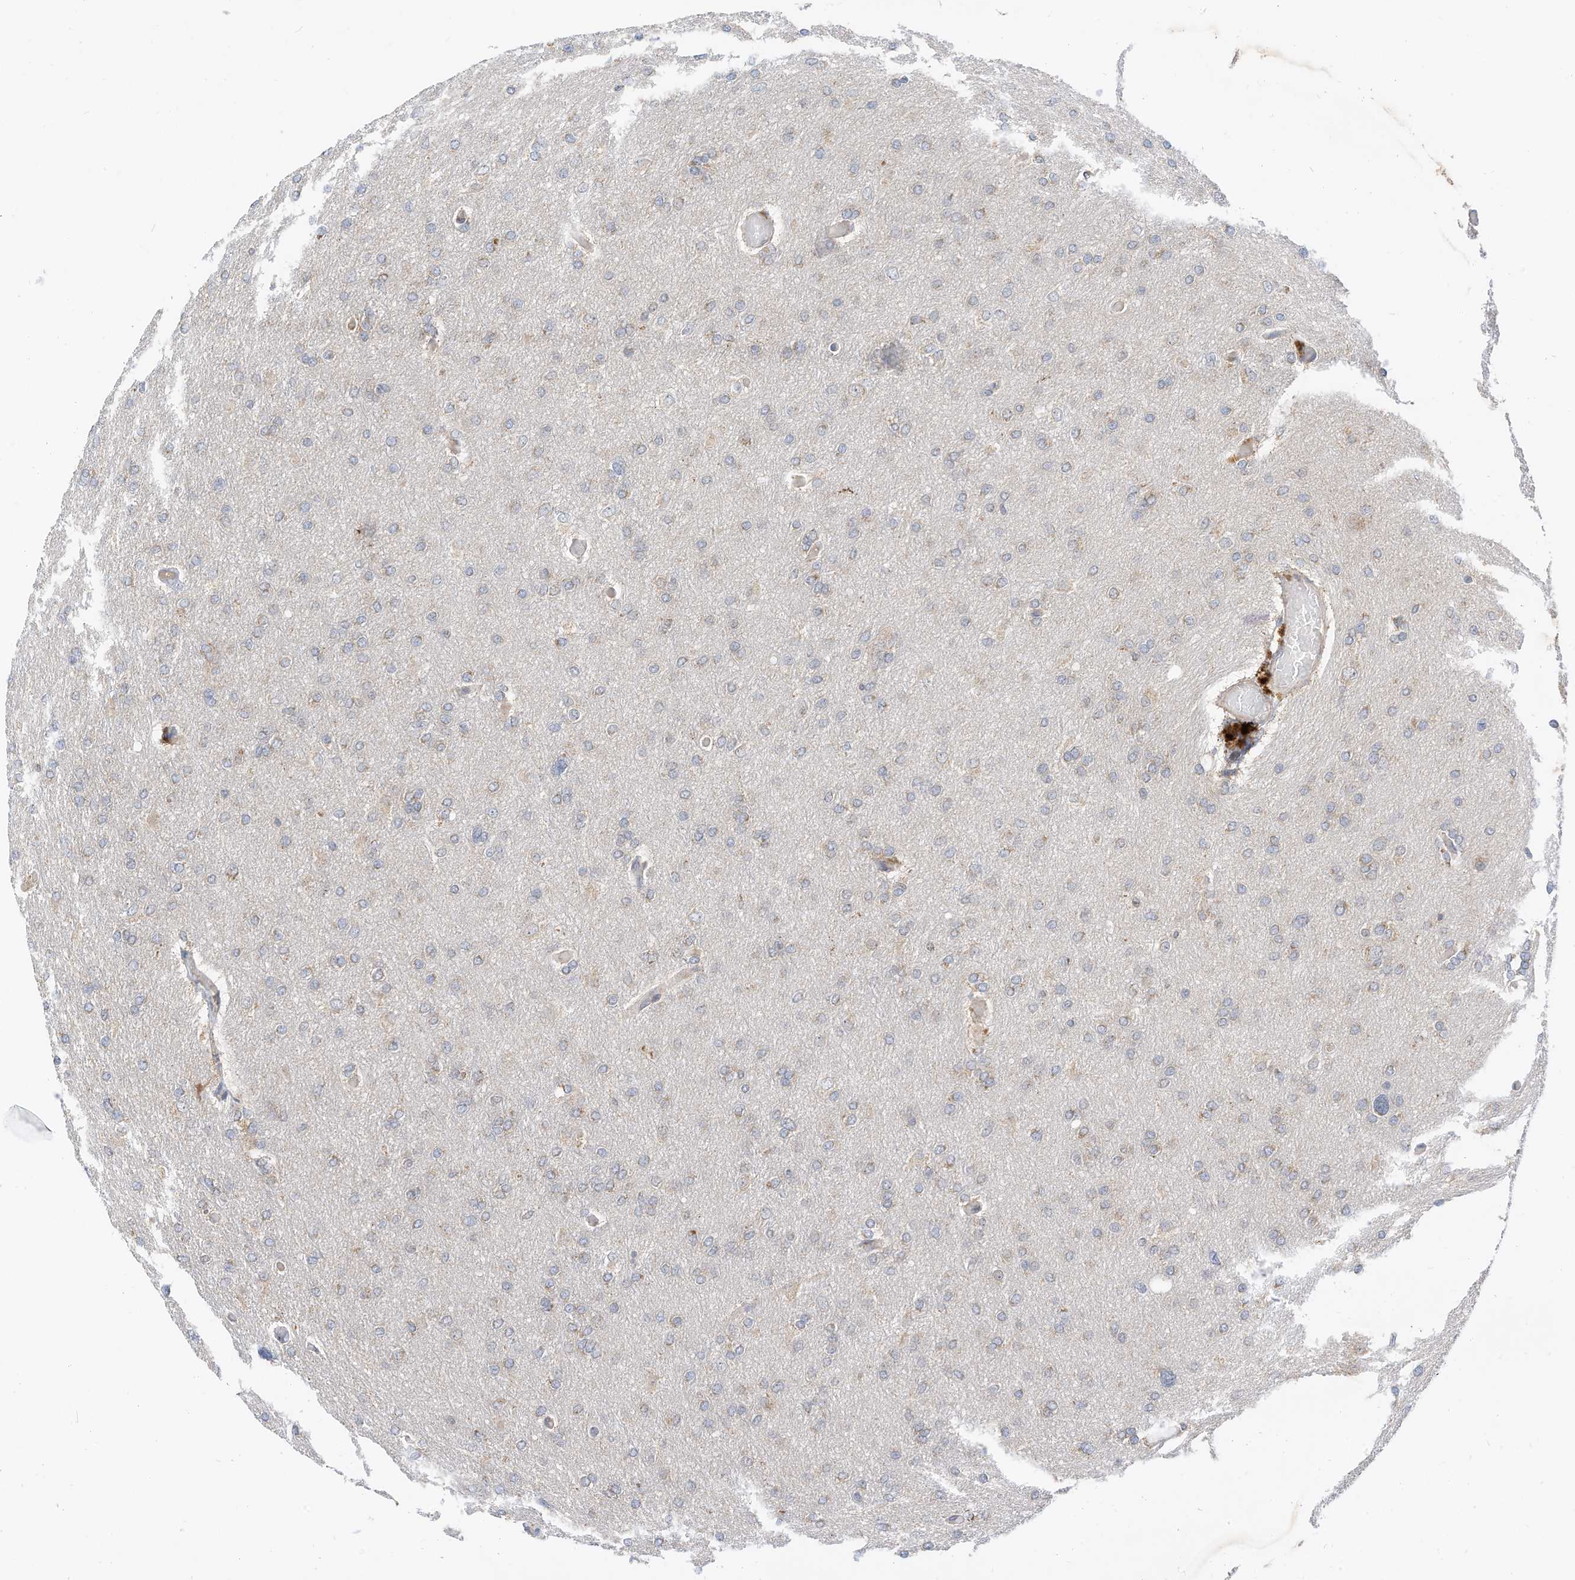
{"staining": {"intensity": "negative", "quantity": "none", "location": "none"}, "tissue": "glioma", "cell_type": "Tumor cells", "image_type": "cancer", "snomed": [{"axis": "morphology", "description": "Glioma, malignant, High grade"}, {"axis": "topography", "description": "Cerebral cortex"}], "caption": "High-grade glioma (malignant) was stained to show a protein in brown. There is no significant expression in tumor cells.", "gene": "METTL6", "patient": {"sex": "female", "age": 36}}